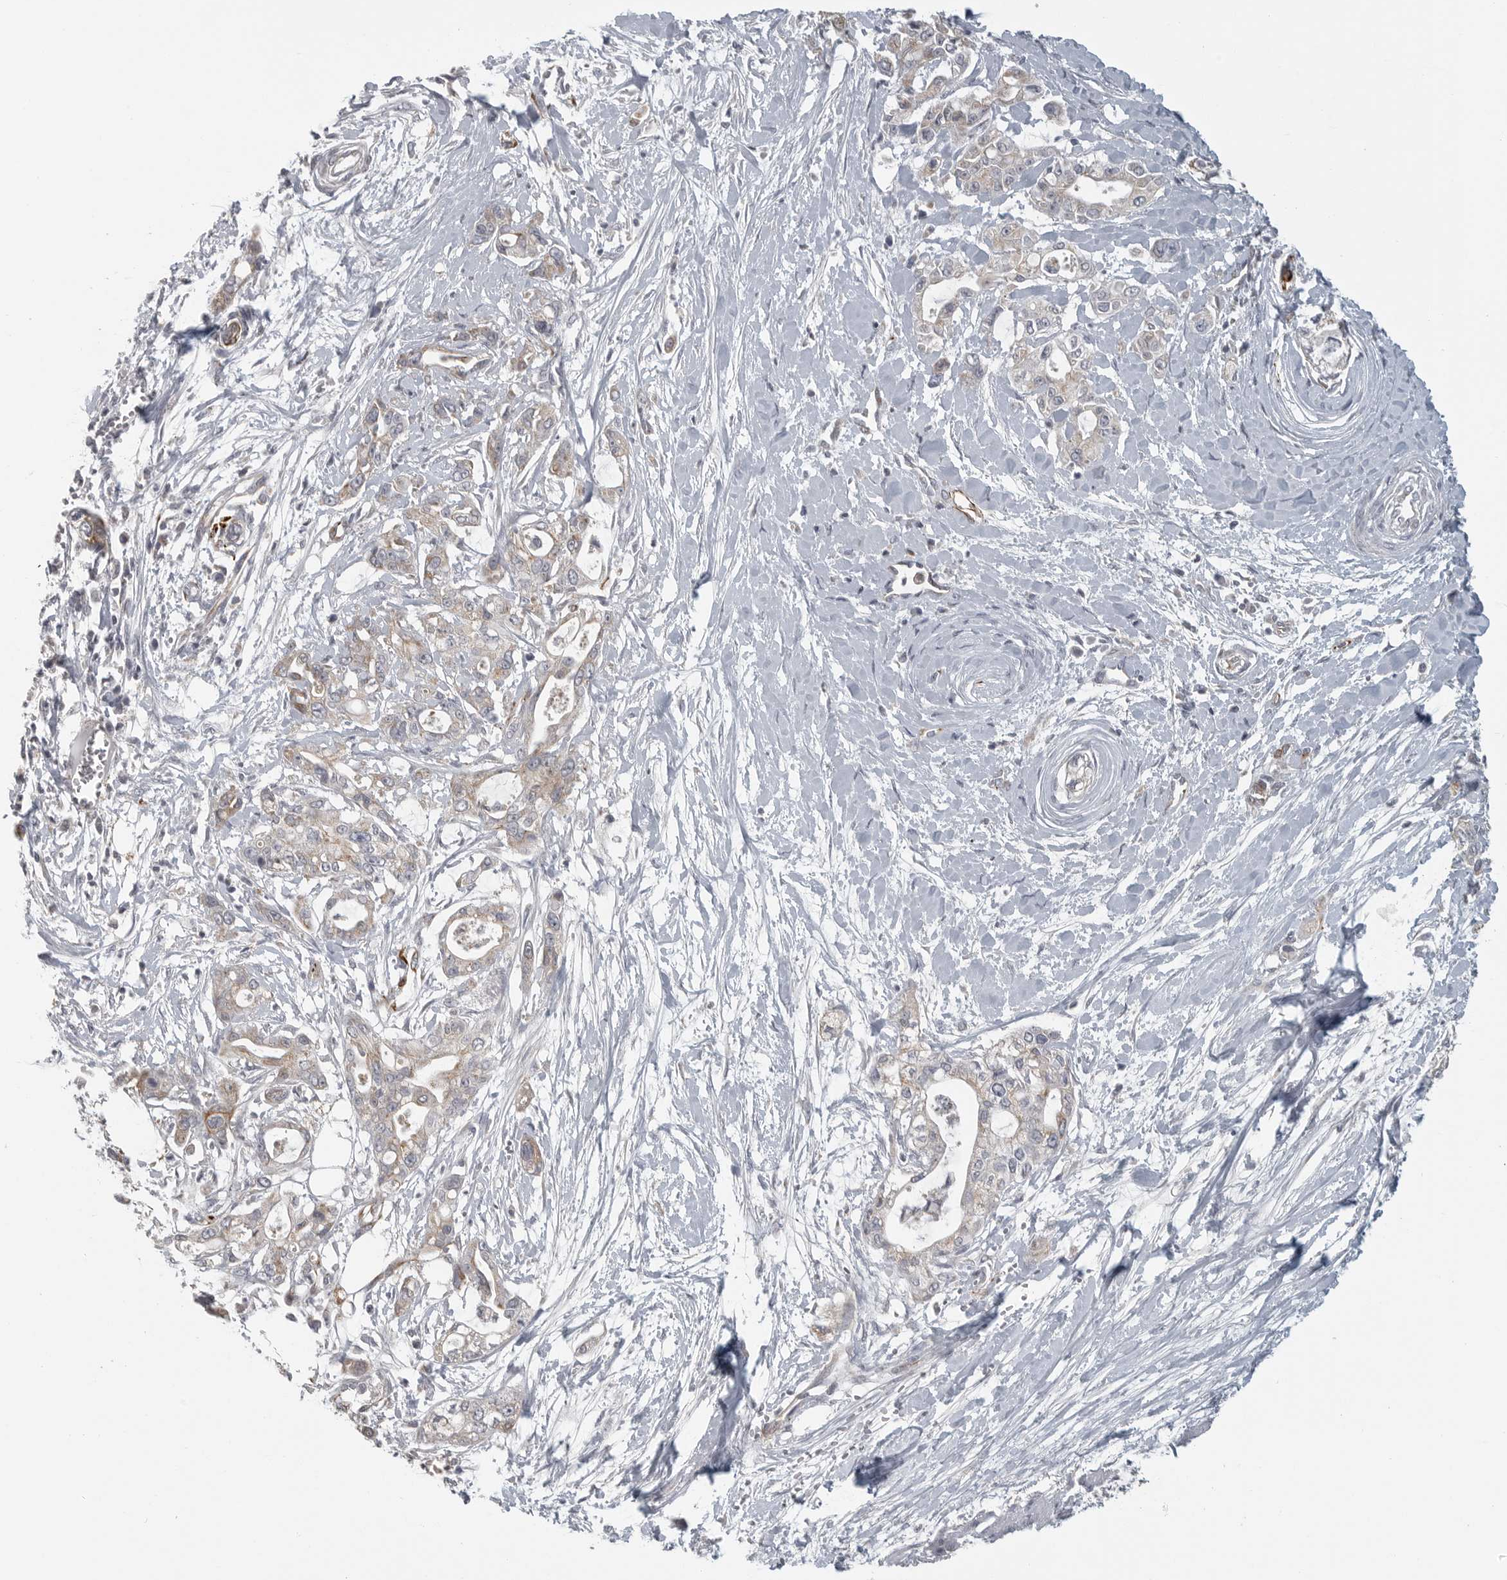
{"staining": {"intensity": "weak", "quantity": "<25%", "location": "cytoplasmic/membranous"}, "tissue": "pancreatic cancer", "cell_type": "Tumor cells", "image_type": "cancer", "snomed": [{"axis": "morphology", "description": "Adenocarcinoma, NOS"}, {"axis": "topography", "description": "Pancreas"}], "caption": "This is an IHC photomicrograph of human pancreatic cancer (adenocarcinoma). There is no staining in tumor cells.", "gene": "RXFP3", "patient": {"sex": "male", "age": 68}}